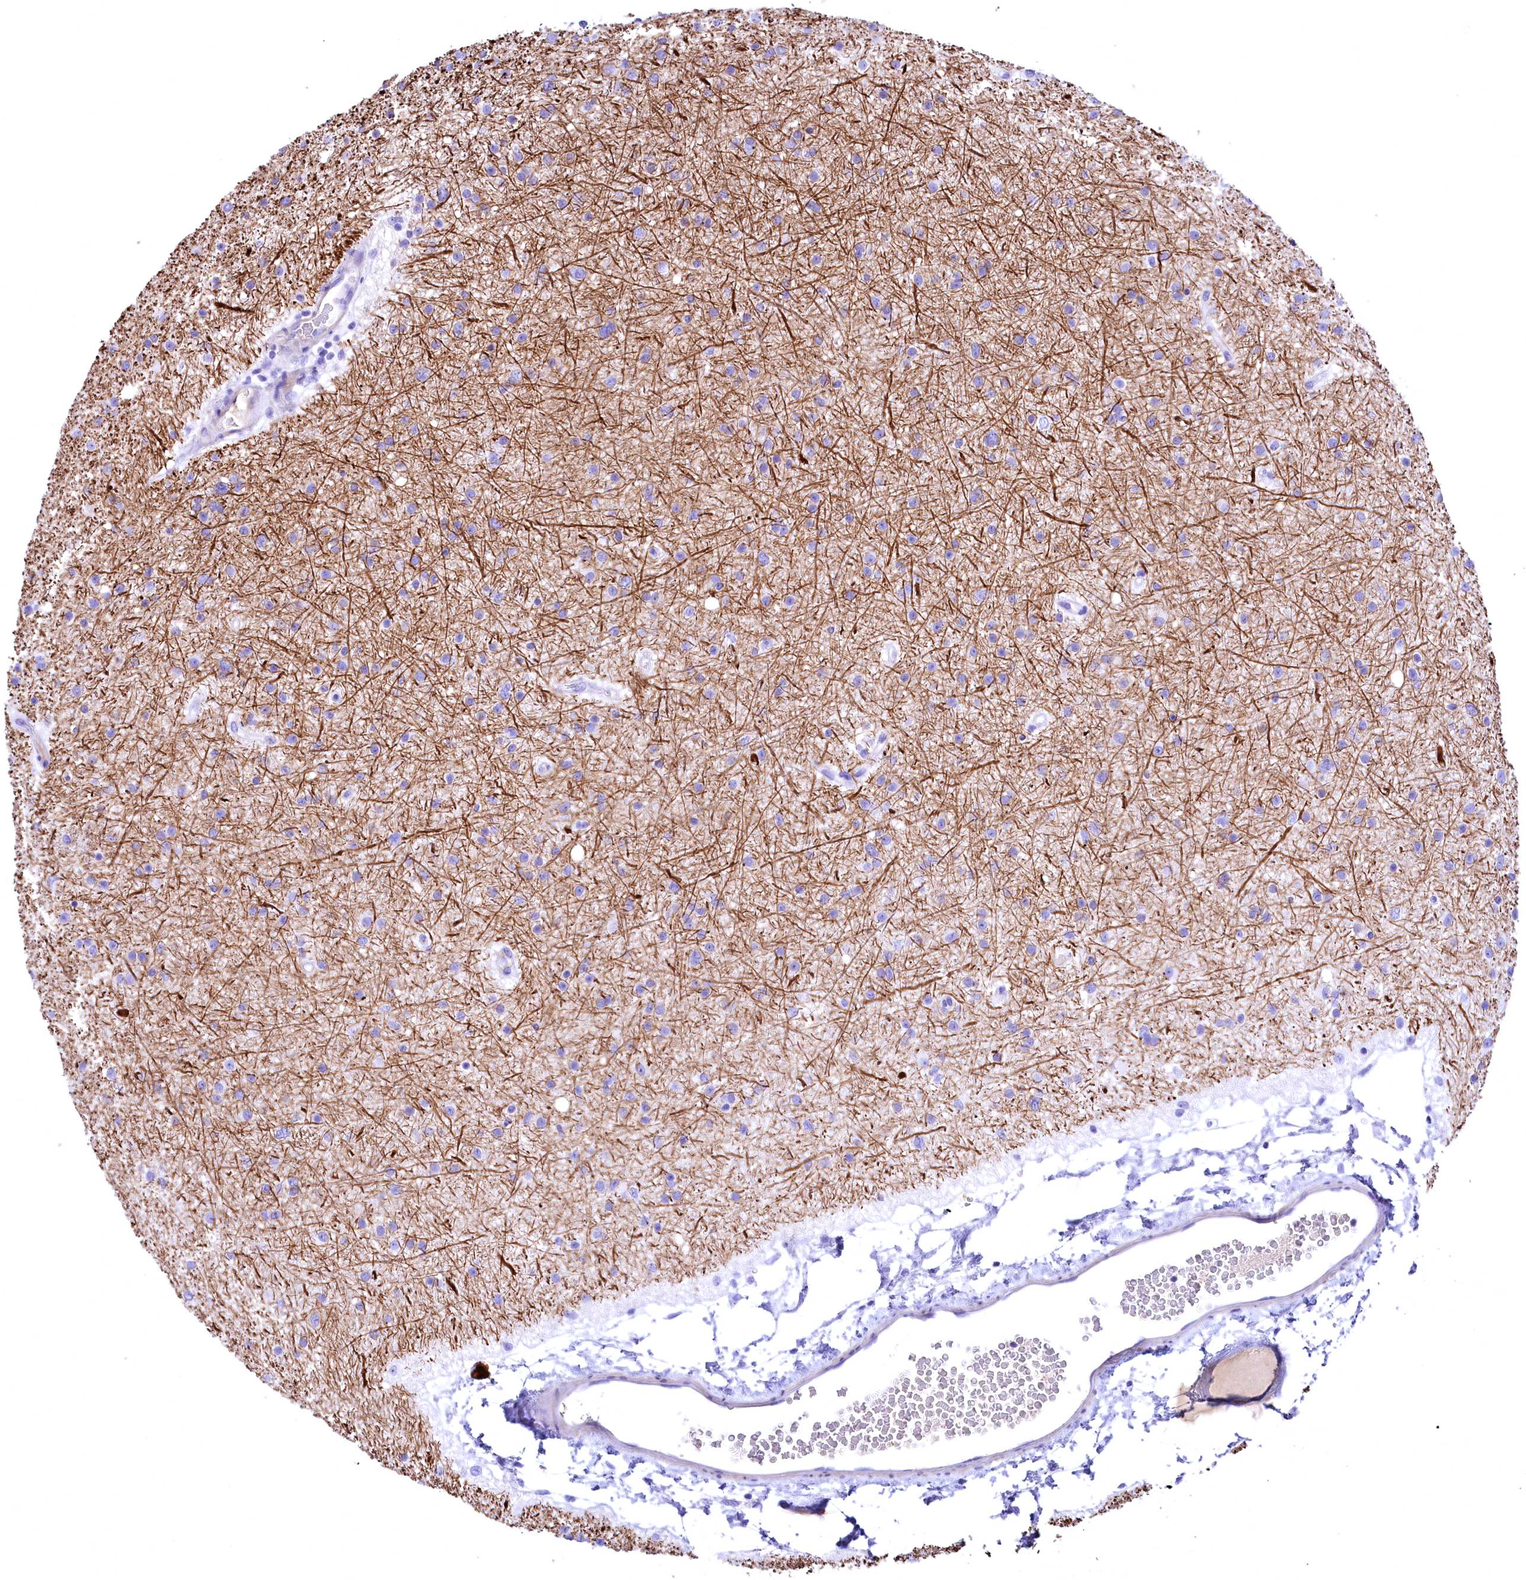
{"staining": {"intensity": "negative", "quantity": "none", "location": "none"}, "tissue": "glioma", "cell_type": "Tumor cells", "image_type": "cancer", "snomed": [{"axis": "morphology", "description": "Glioma, malignant, Low grade"}, {"axis": "topography", "description": "Cerebral cortex"}], "caption": "This is an immunohistochemistry (IHC) micrograph of human glioma. There is no staining in tumor cells.", "gene": "SKIDA1", "patient": {"sex": "female", "age": 39}}